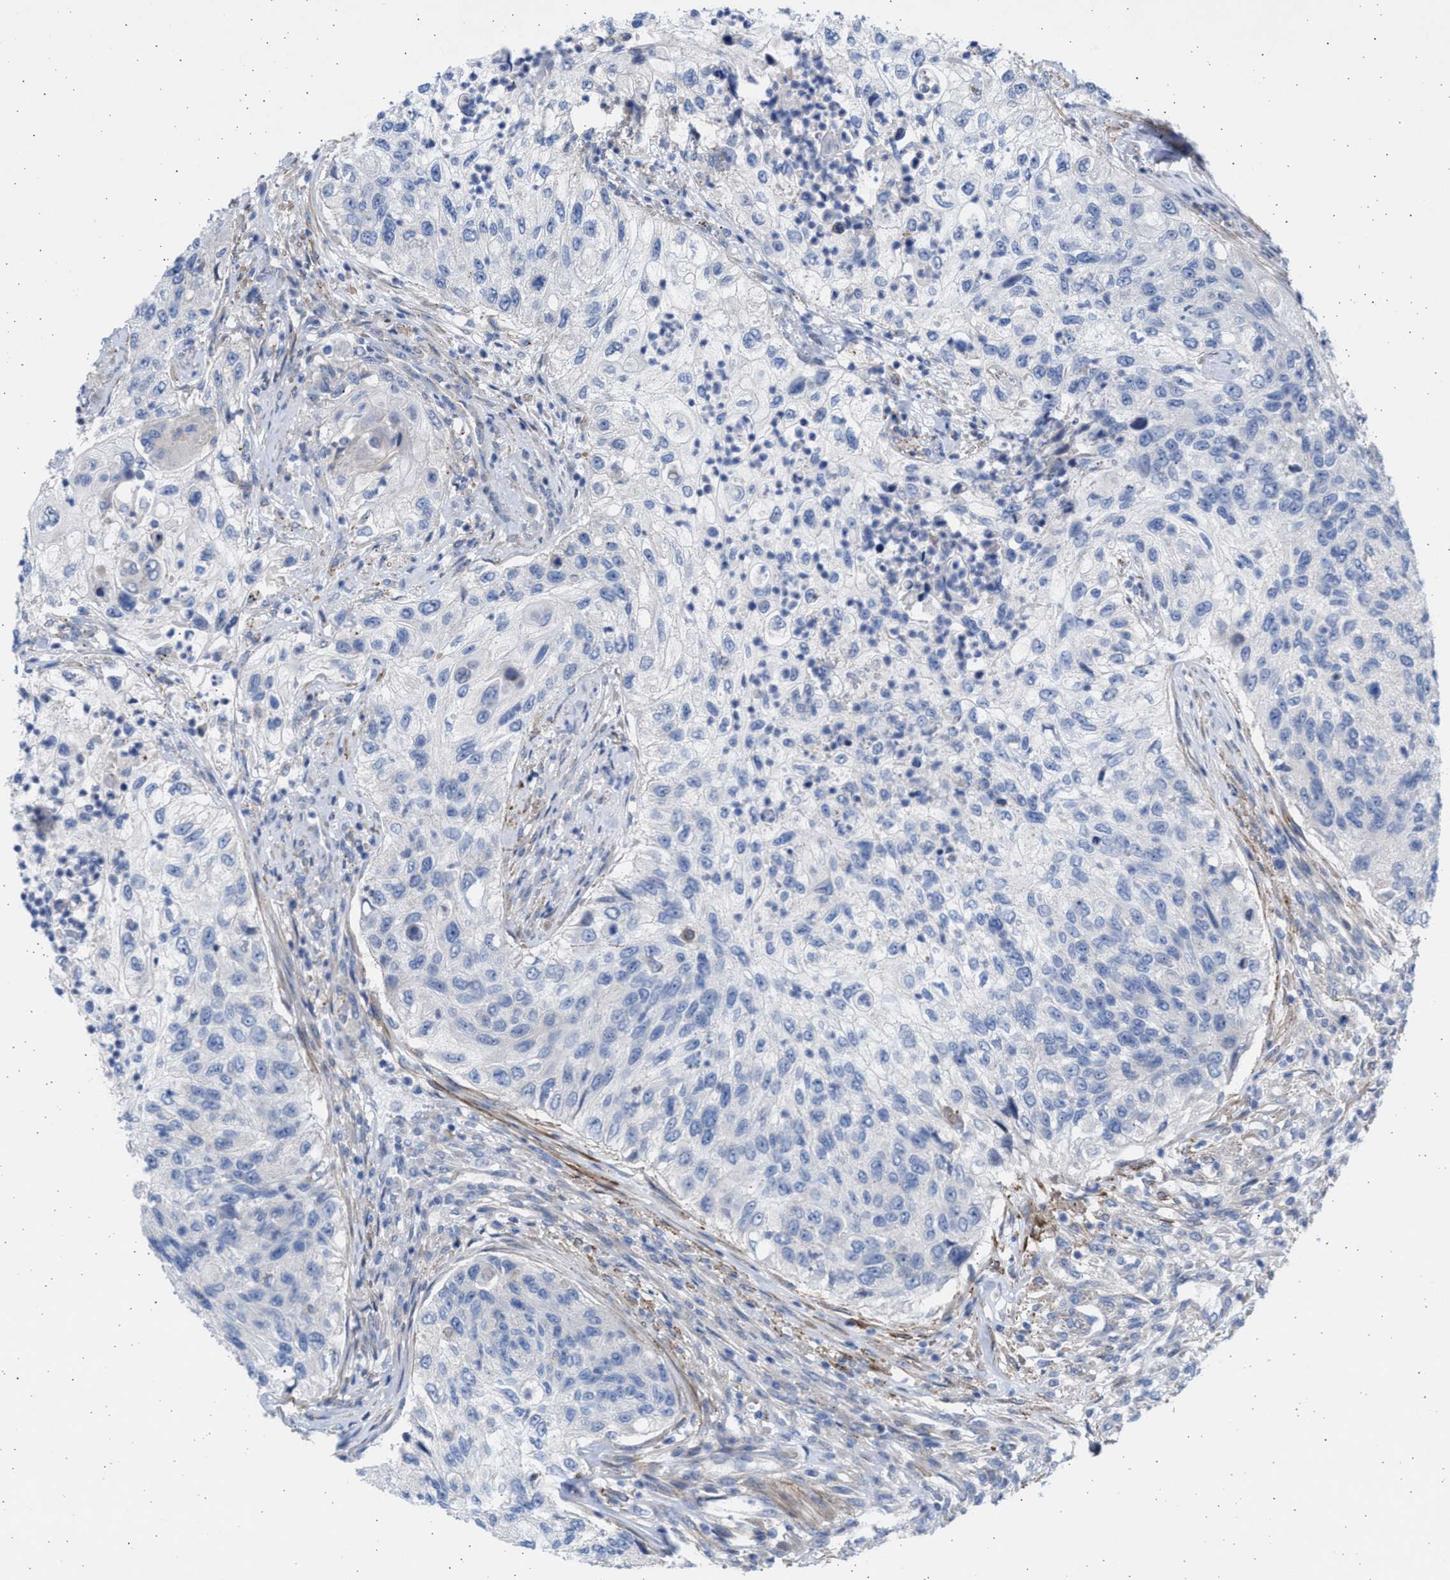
{"staining": {"intensity": "negative", "quantity": "none", "location": "none"}, "tissue": "urothelial cancer", "cell_type": "Tumor cells", "image_type": "cancer", "snomed": [{"axis": "morphology", "description": "Urothelial carcinoma, High grade"}, {"axis": "topography", "description": "Urinary bladder"}], "caption": "The immunohistochemistry (IHC) histopathology image has no significant positivity in tumor cells of urothelial carcinoma (high-grade) tissue.", "gene": "NBR1", "patient": {"sex": "female", "age": 60}}